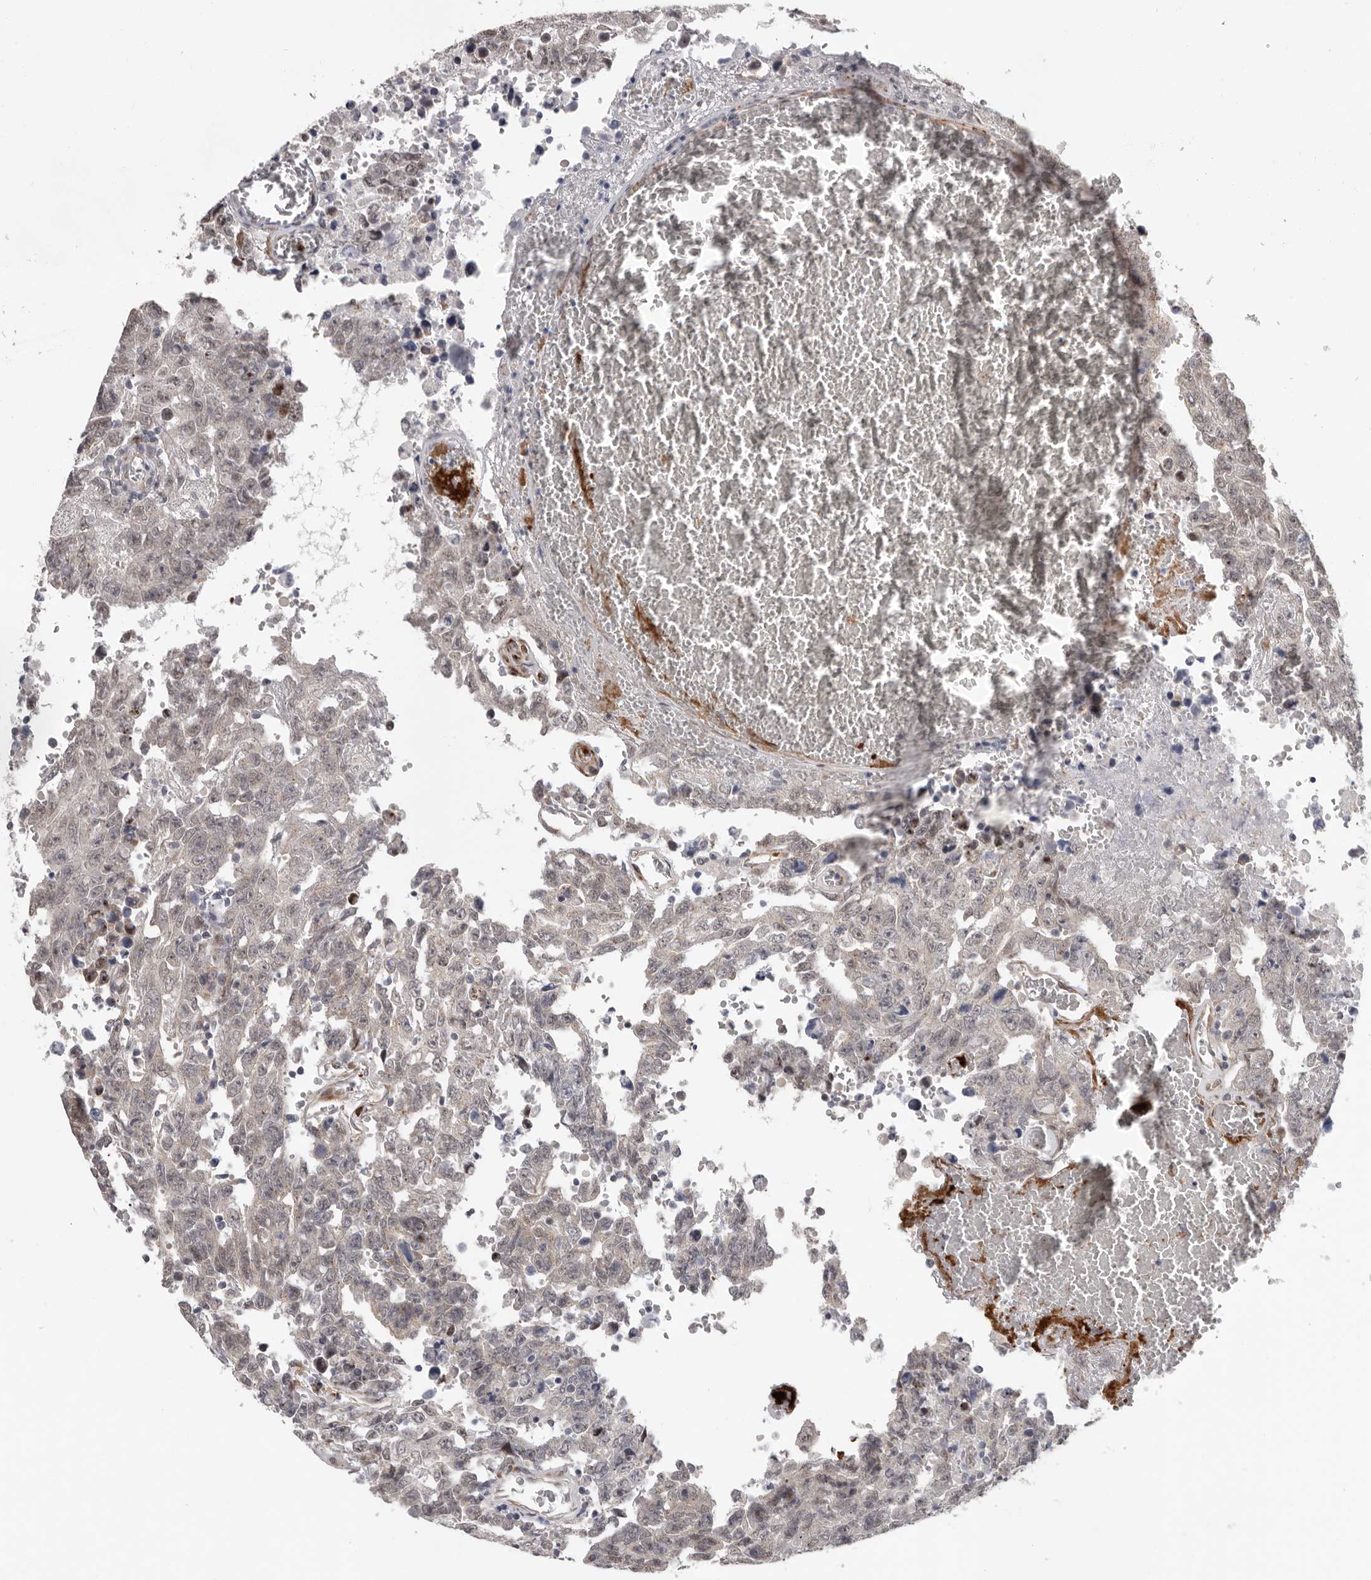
{"staining": {"intensity": "weak", "quantity": "<25%", "location": "nuclear"}, "tissue": "testis cancer", "cell_type": "Tumor cells", "image_type": "cancer", "snomed": [{"axis": "morphology", "description": "Carcinoma, Embryonal, NOS"}, {"axis": "topography", "description": "Testis"}], "caption": "Immunohistochemistry micrograph of testis cancer (embryonal carcinoma) stained for a protein (brown), which displays no positivity in tumor cells.", "gene": "RALGPS2", "patient": {"sex": "male", "age": 26}}